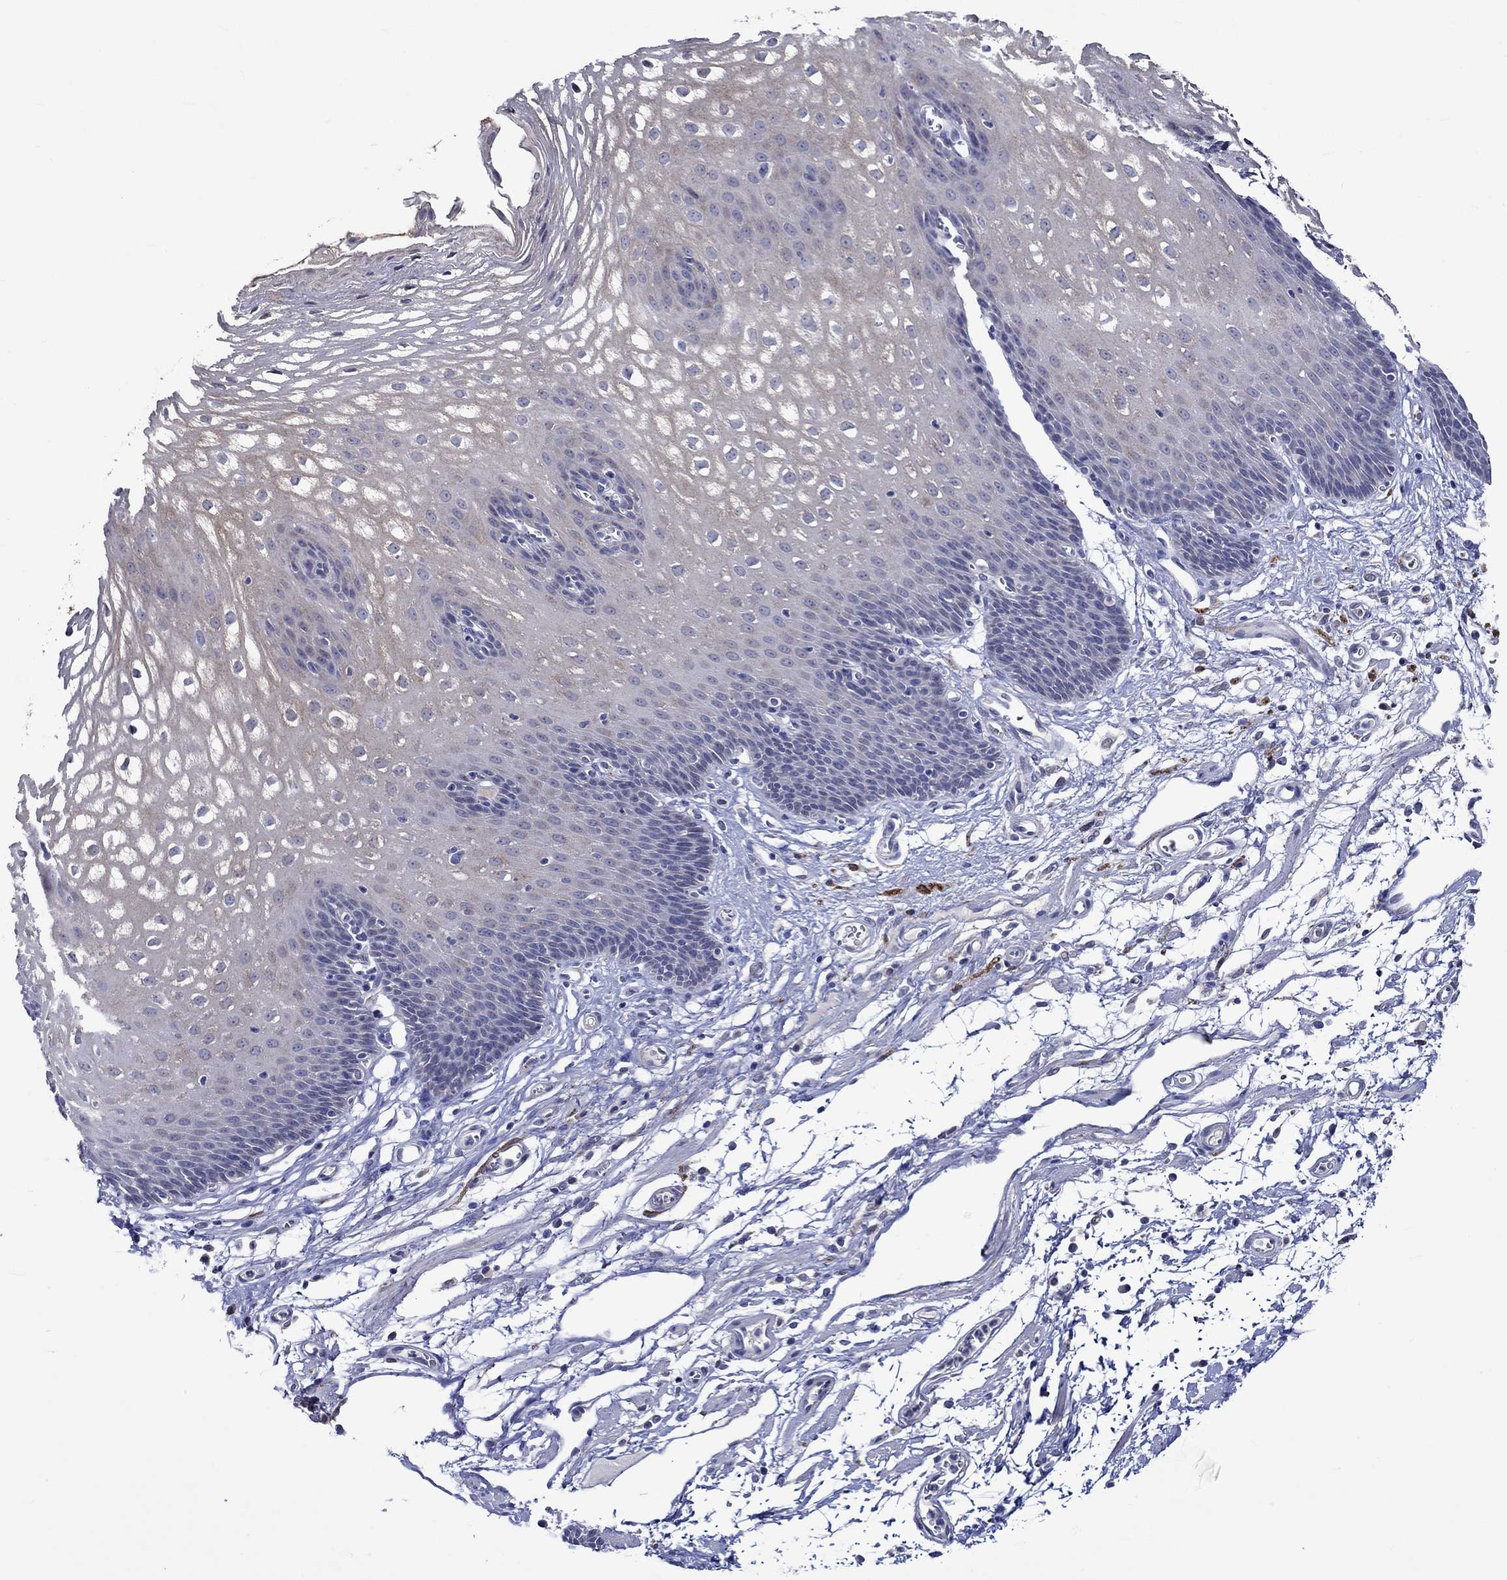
{"staining": {"intensity": "moderate", "quantity": "<25%", "location": "cytoplasmic/membranous"}, "tissue": "esophagus", "cell_type": "Squamous epithelial cells", "image_type": "normal", "snomed": [{"axis": "morphology", "description": "Normal tissue, NOS"}, {"axis": "topography", "description": "Esophagus"}], "caption": "Squamous epithelial cells show moderate cytoplasmic/membranous staining in about <25% of cells in benign esophagus.", "gene": "CRYAB", "patient": {"sex": "male", "age": 72}}